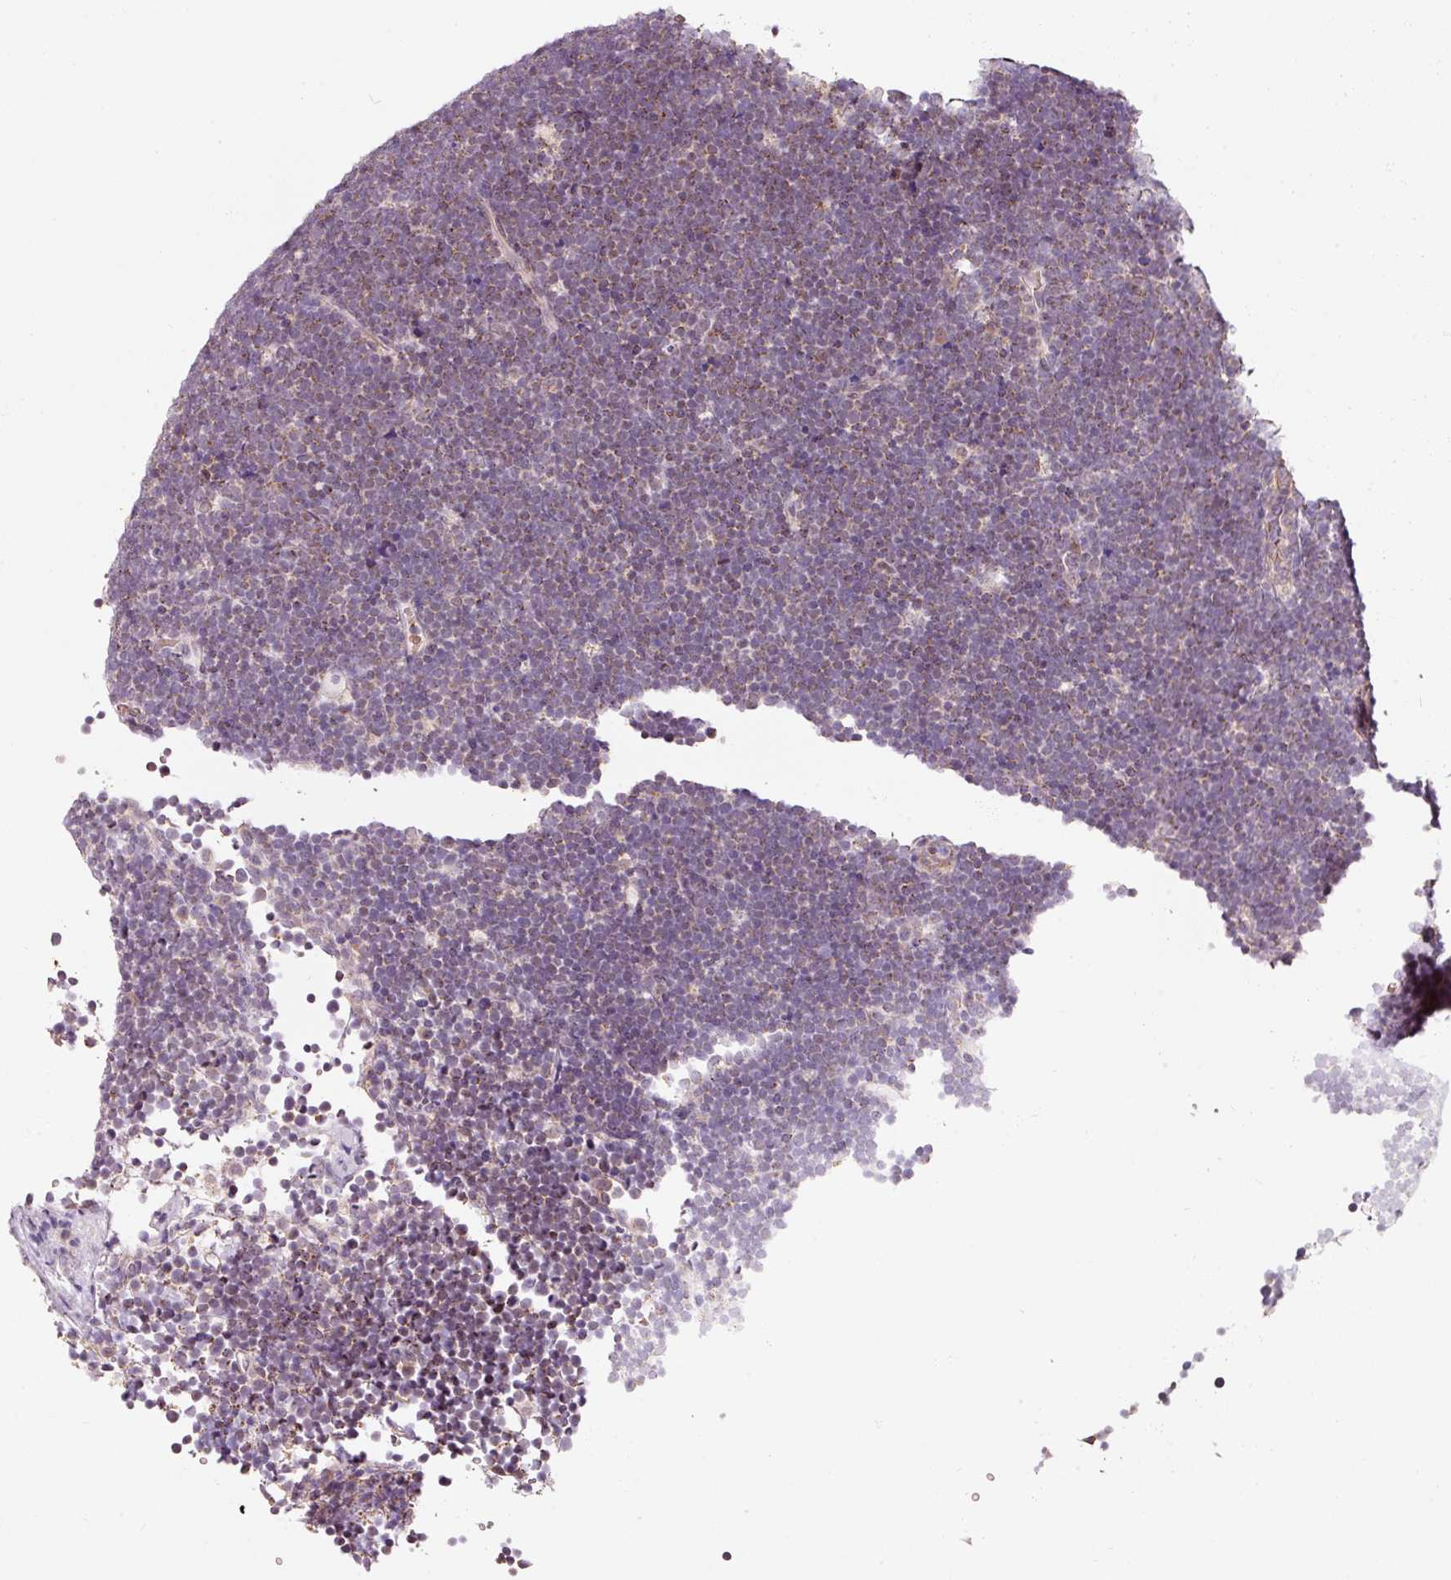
{"staining": {"intensity": "weak", "quantity": "25%-75%", "location": "cytoplasmic/membranous"}, "tissue": "lymphoma", "cell_type": "Tumor cells", "image_type": "cancer", "snomed": [{"axis": "morphology", "description": "Malignant lymphoma, non-Hodgkin's type, High grade"}, {"axis": "topography", "description": "Lymph node"}], "caption": "Immunohistochemistry (DAB) staining of human lymphoma displays weak cytoplasmic/membranous protein staining in about 25%-75% of tumor cells. The protein of interest is shown in brown color, while the nuclei are stained blue.", "gene": "ZNF460", "patient": {"sex": "male", "age": 13}}